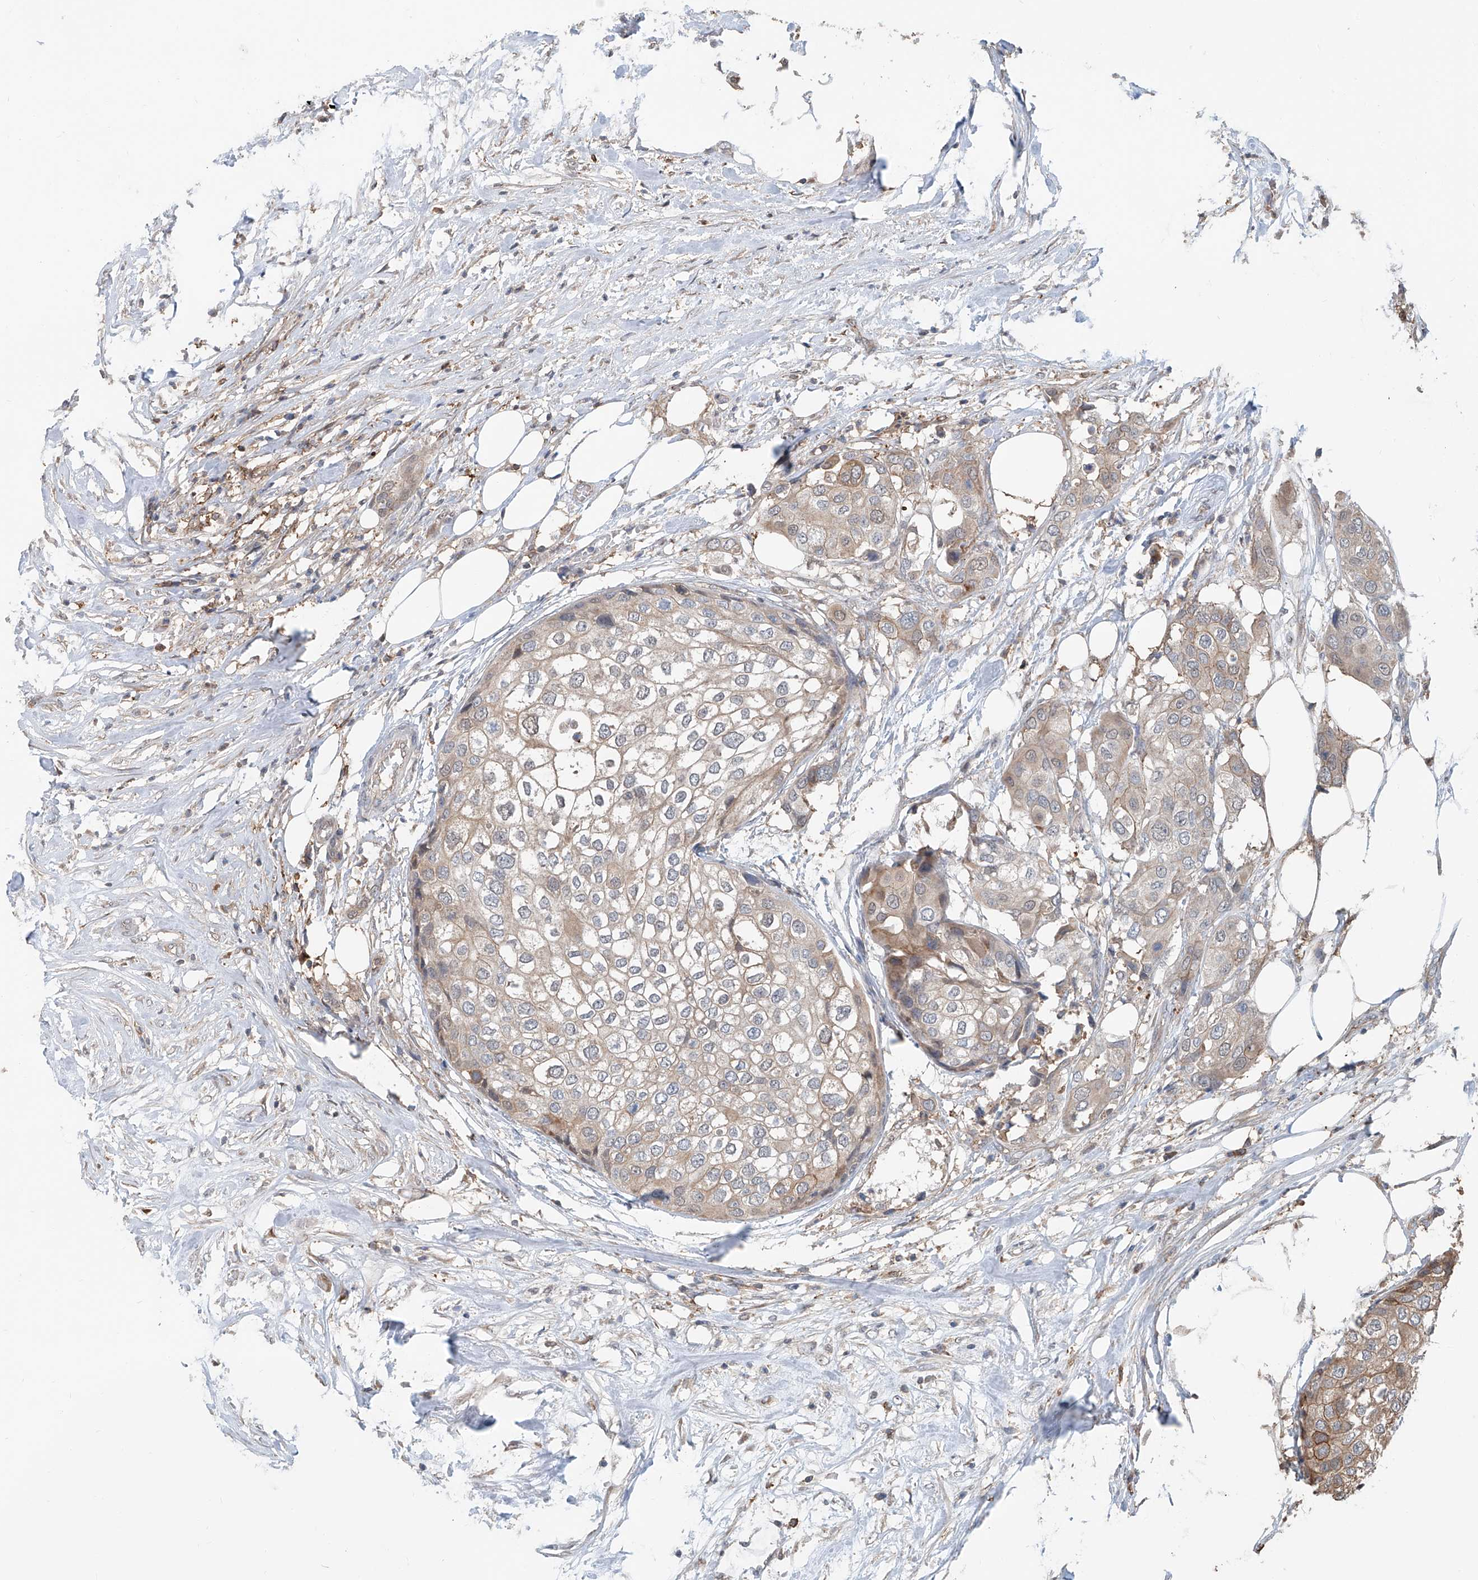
{"staining": {"intensity": "weak", "quantity": ">75%", "location": "cytoplasmic/membranous"}, "tissue": "urothelial cancer", "cell_type": "Tumor cells", "image_type": "cancer", "snomed": [{"axis": "morphology", "description": "Urothelial carcinoma, High grade"}, {"axis": "topography", "description": "Urinary bladder"}], "caption": "A low amount of weak cytoplasmic/membranous expression is seen in about >75% of tumor cells in urothelial cancer tissue.", "gene": "KCNK10", "patient": {"sex": "male", "age": 64}}